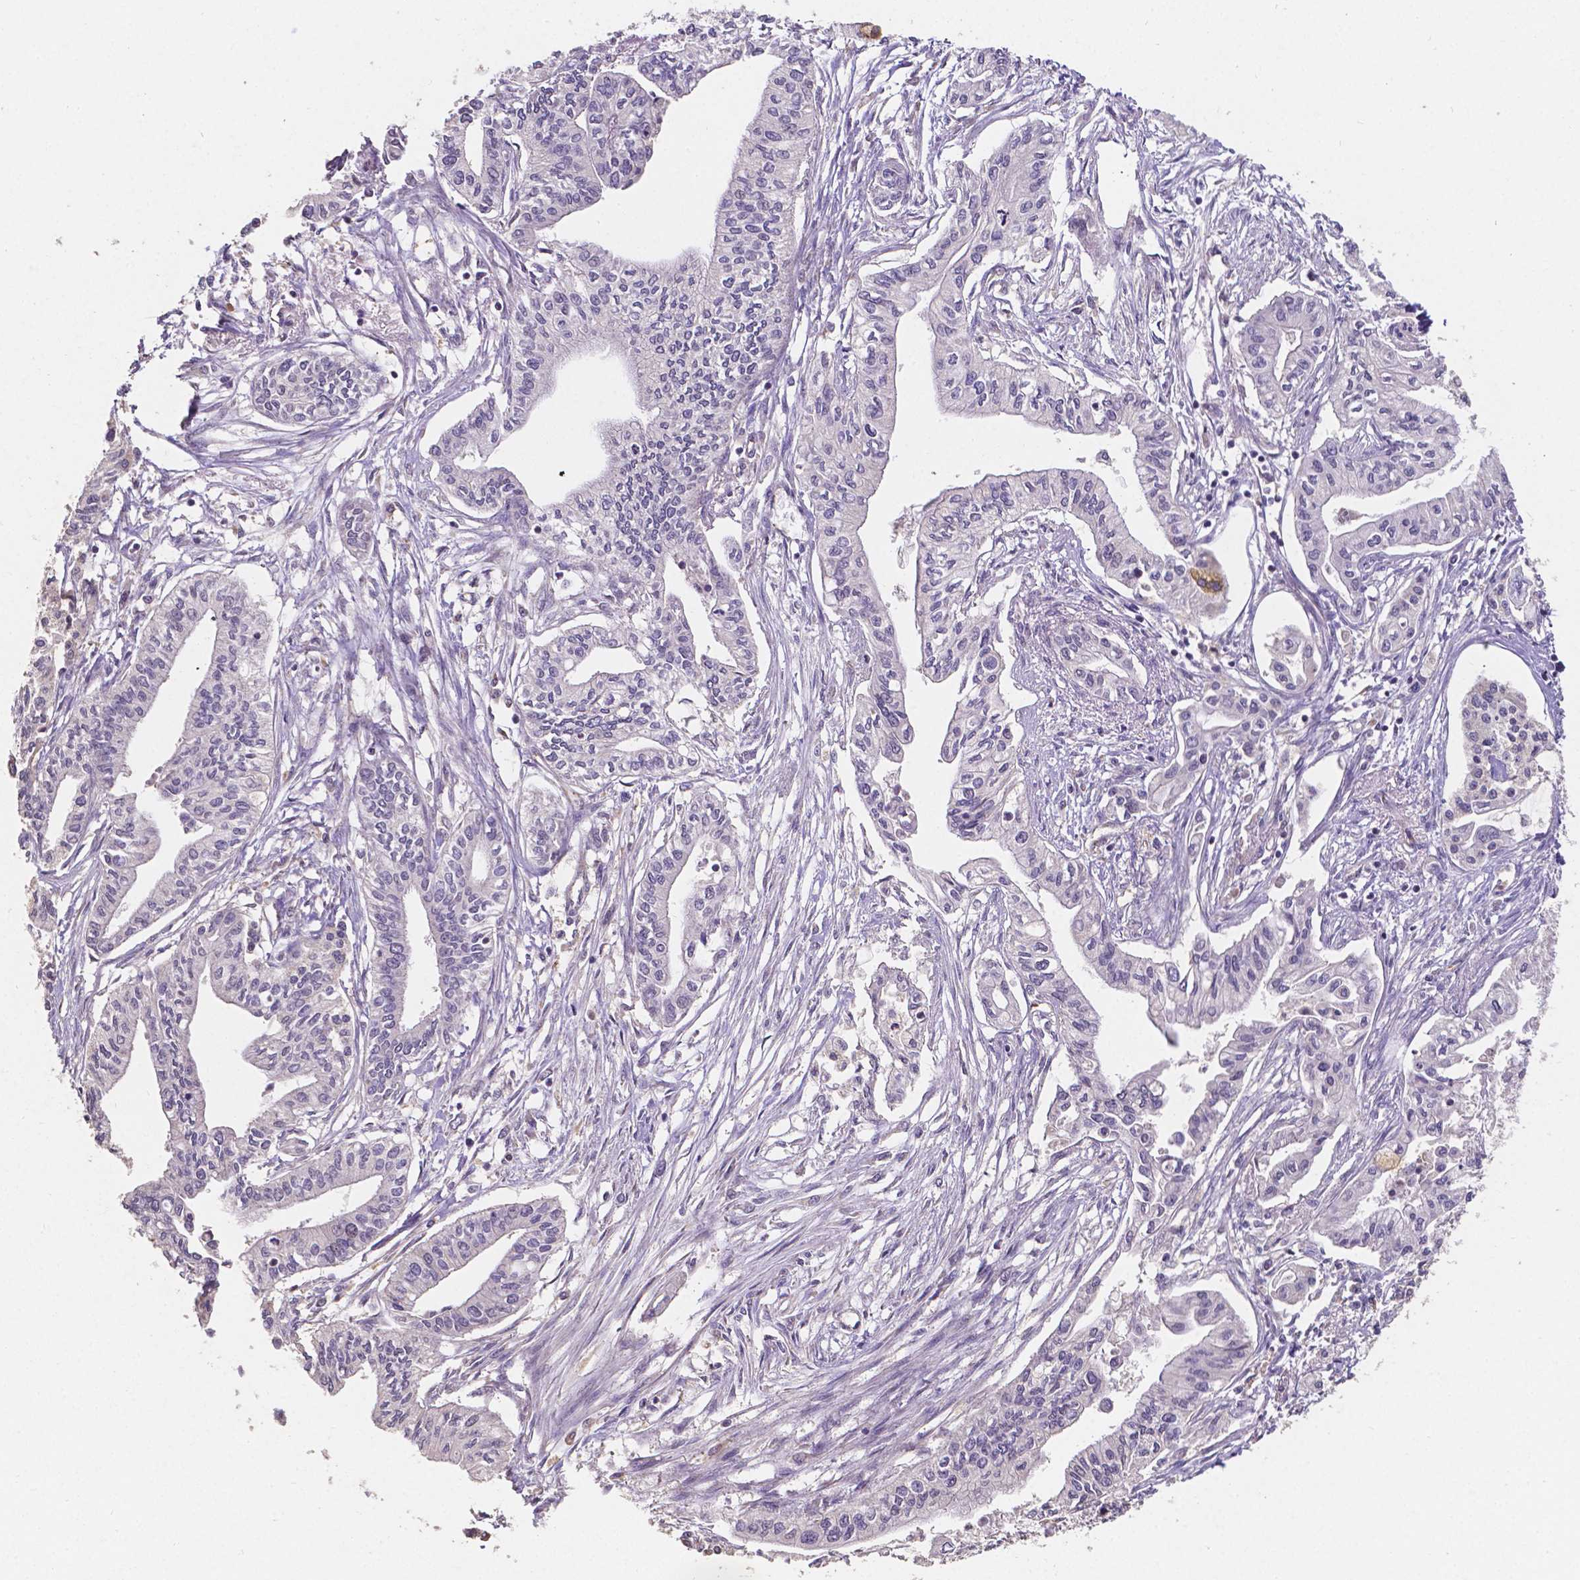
{"staining": {"intensity": "negative", "quantity": "none", "location": "none"}, "tissue": "pancreatic cancer", "cell_type": "Tumor cells", "image_type": "cancer", "snomed": [{"axis": "morphology", "description": "Adenocarcinoma, NOS"}, {"axis": "topography", "description": "Pancreas"}], "caption": "Pancreatic cancer was stained to show a protein in brown. There is no significant staining in tumor cells.", "gene": "ELAVL2", "patient": {"sex": "male", "age": 60}}